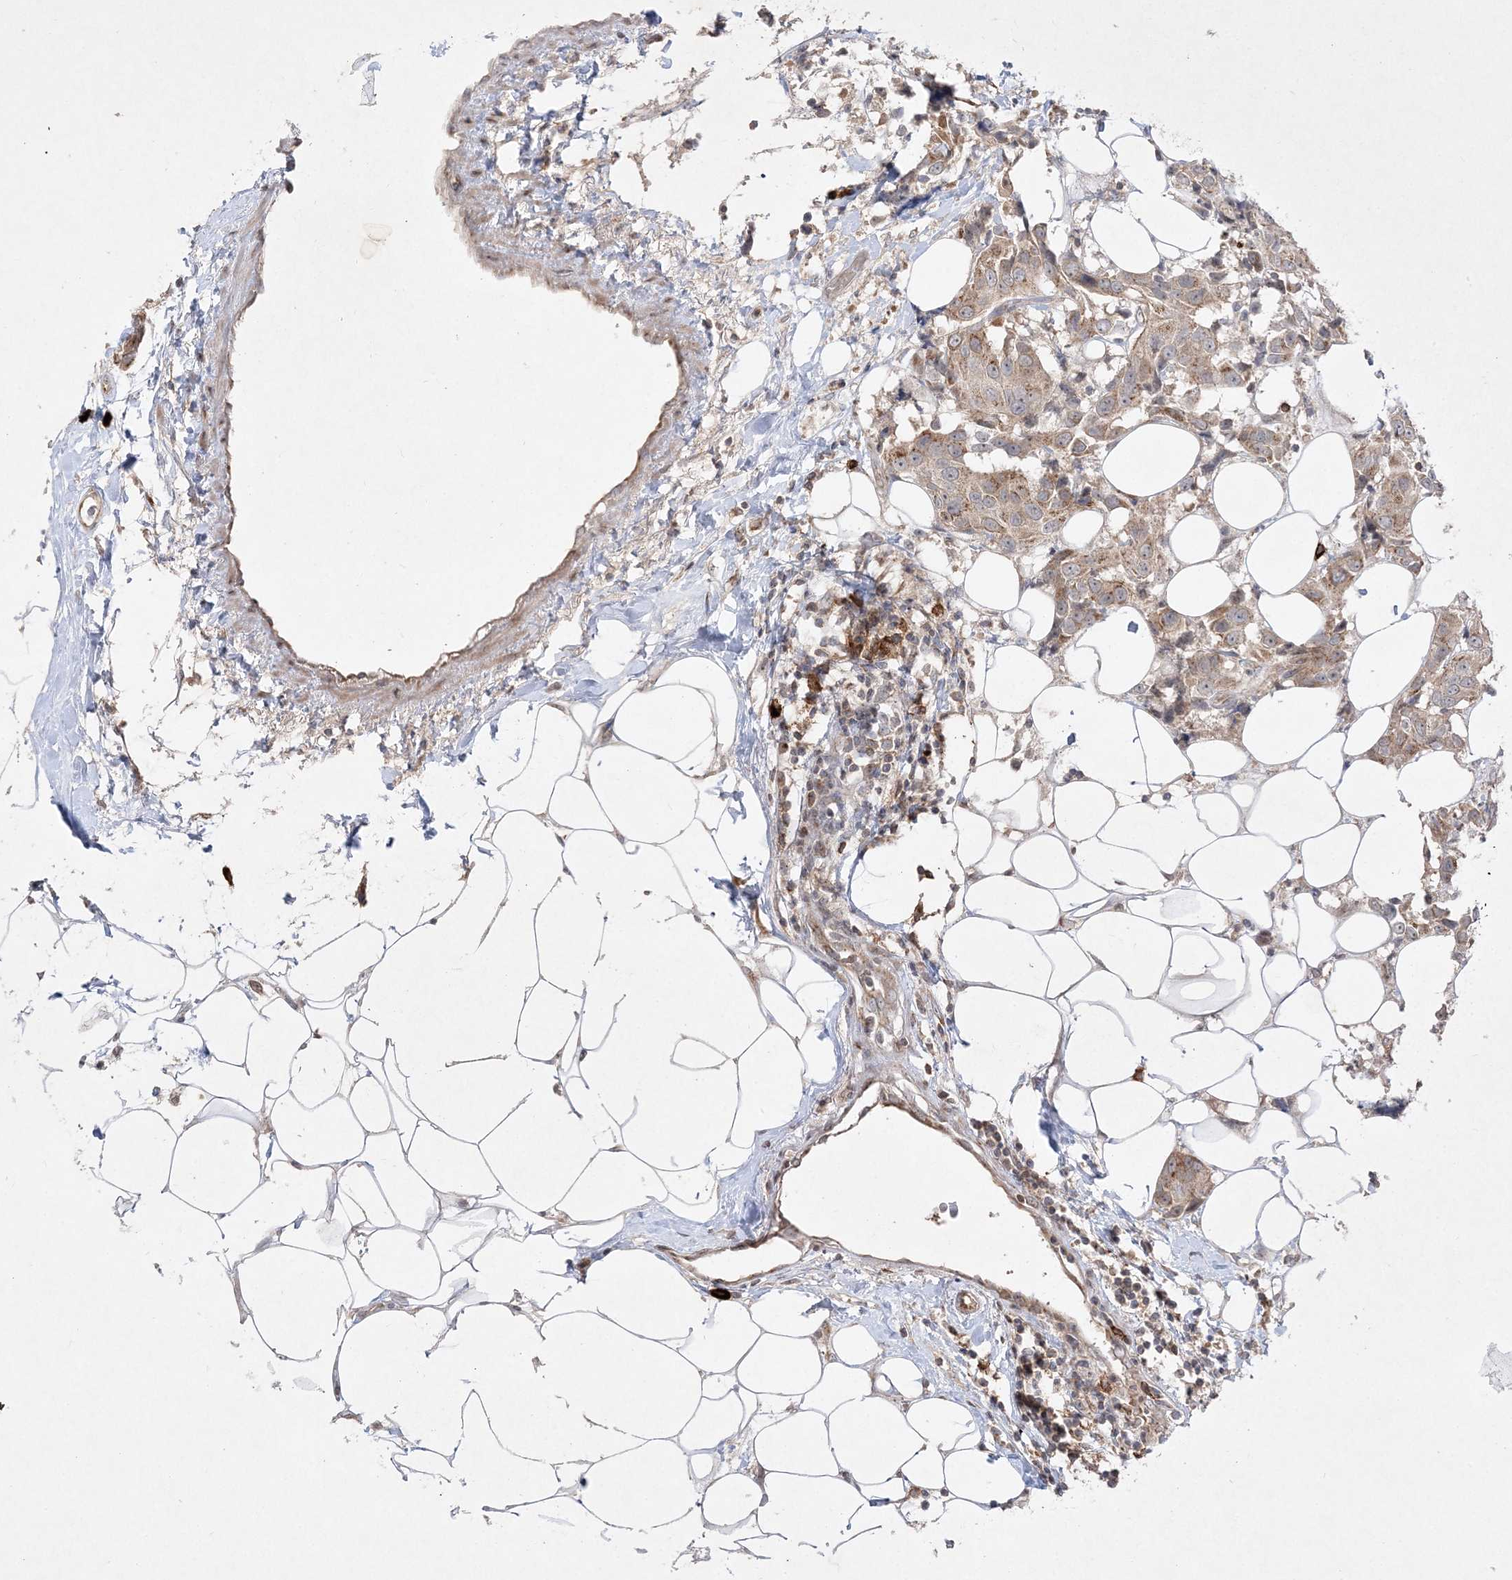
{"staining": {"intensity": "weak", "quantity": ">75%", "location": "cytoplasmic/membranous"}, "tissue": "breast cancer", "cell_type": "Tumor cells", "image_type": "cancer", "snomed": [{"axis": "morphology", "description": "Normal tissue, NOS"}, {"axis": "morphology", "description": "Duct carcinoma"}, {"axis": "topography", "description": "Breast"}], "caption": "Immunohistochemistry (IHC) micrograph of human breast cancer stained for a protein (brown), which reveals low levels of weak cytoplasmic/membranous expression in approximately >75% of tumor cells.", "gene": "CLNK", "patient": {"sex": "female", "age": 39}}